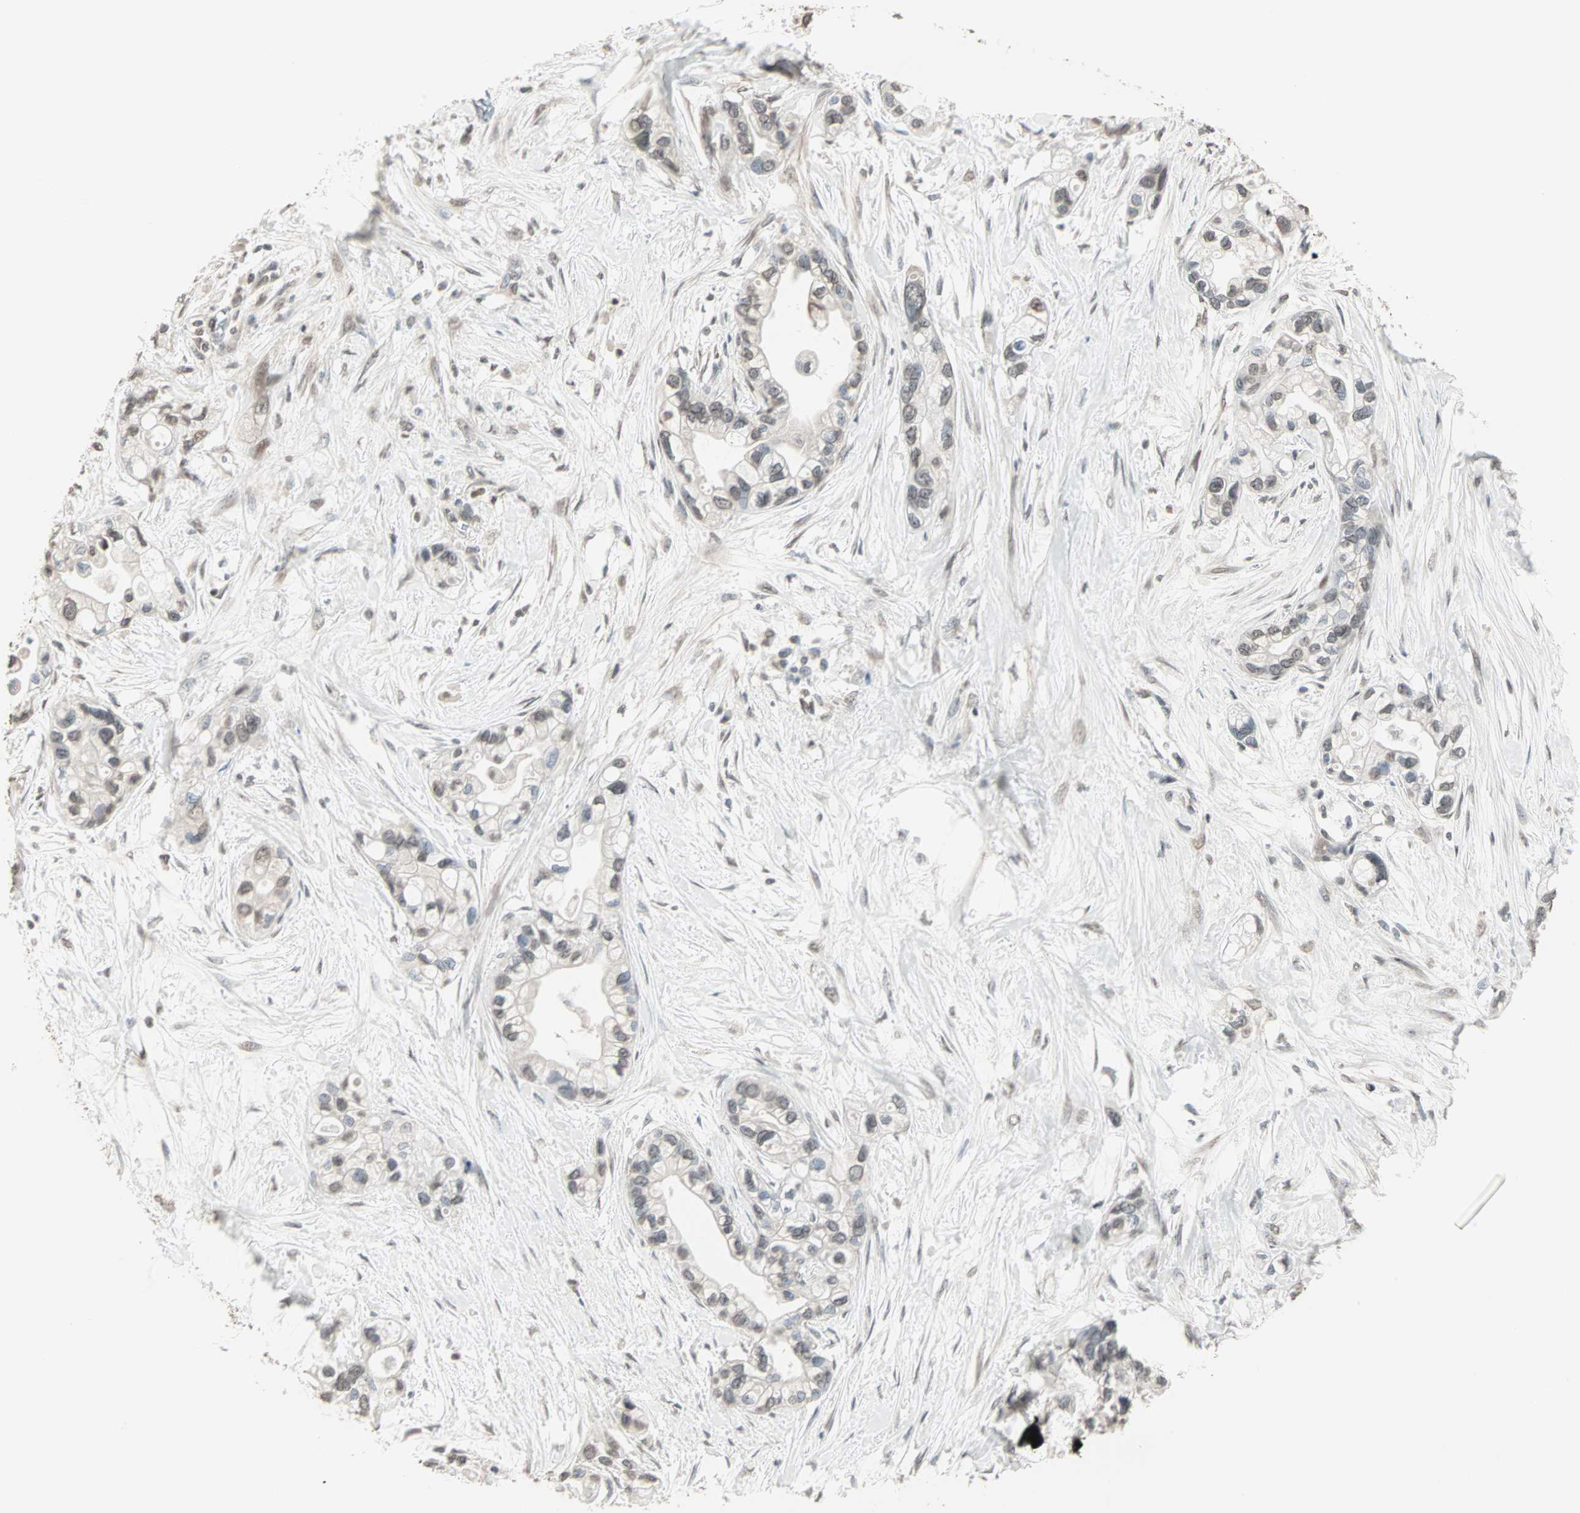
{"staining": {"intensity": "weak", "quantity": "25%-75%", "location": "cytoplasmic/membranous,nuclear"}, "tissue": "pancreatic cancer", "cell_type": "Tumor cells", "image_type": "cancer", "snomed": [{"axis": "morphology", "description": "Adenocarcinoma, NOS"}, {"axis": "topography", "description": "Pancreas"}], "caption": "Protein staining displays weak cytoplasmic/membranous and nuclear staining in about 25%-75% of tumor cells in pancreatic cancer. (brown staining indicates protein expression, while blue staining denotes nuclei).", "gene": "CBLC", "patient": {"sex": "female", "age": 77}}